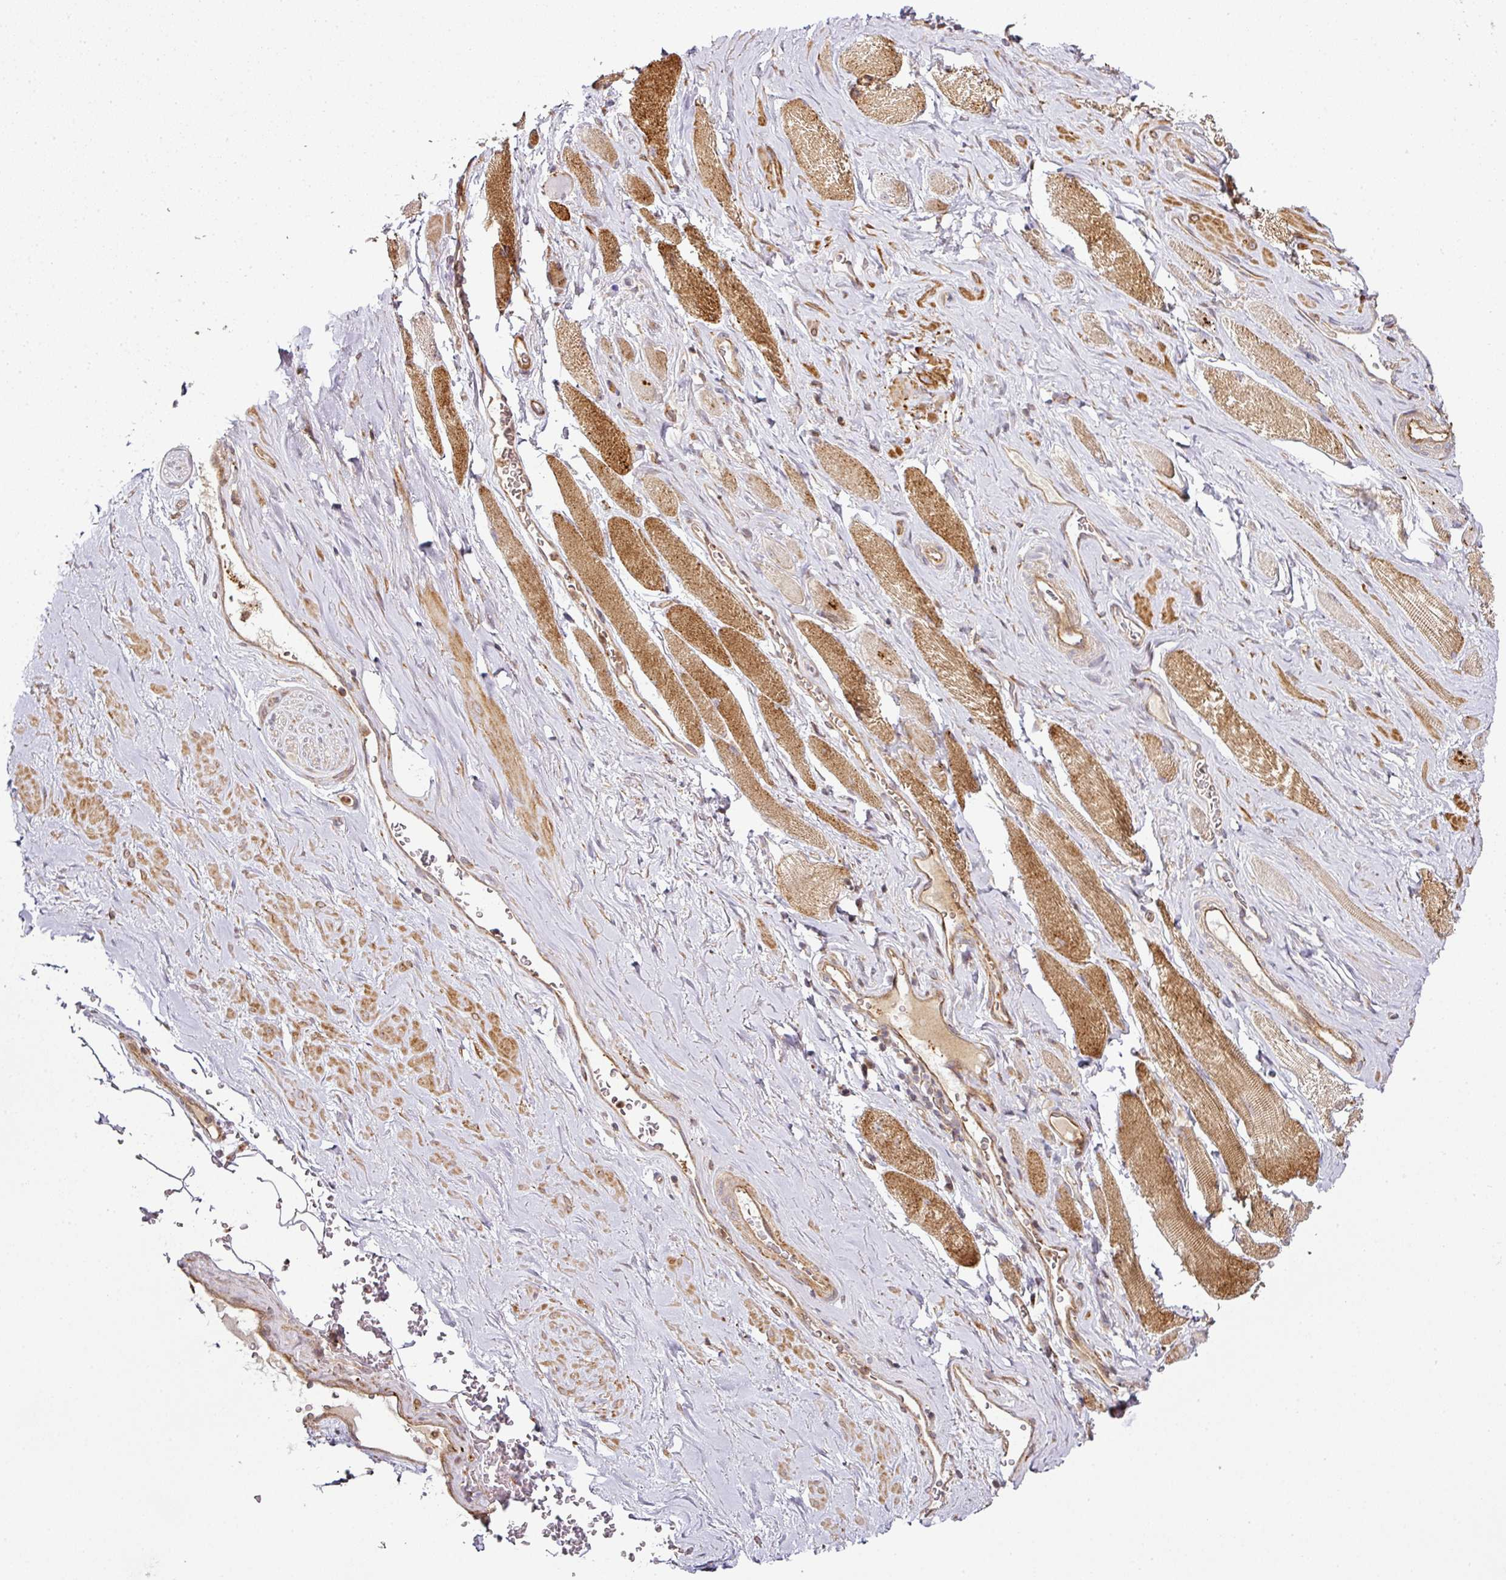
{"staining": {"intensity": "negative", "quantity": "none", "location": "none"}, "tissue": "adipose tissue", "cell_type": "Adipocytes", "image_type": "normal", "snomed": [{"axis": "morphology", "description": "Normal tissue, NOS"}, {"axis": "topography", "description": "Prostate"}, {"axis": "topography", "description": "Peripheral nerve tissue"}], "caption": "High magnification brightfield microscopy of benign adipose tissue stained with DAB (brown) and counterstained with hematoxylin (blue): adipocytes show no significant staining.", "gene": "ATAT1", "patient": {"sex": "male", "age": 61}}